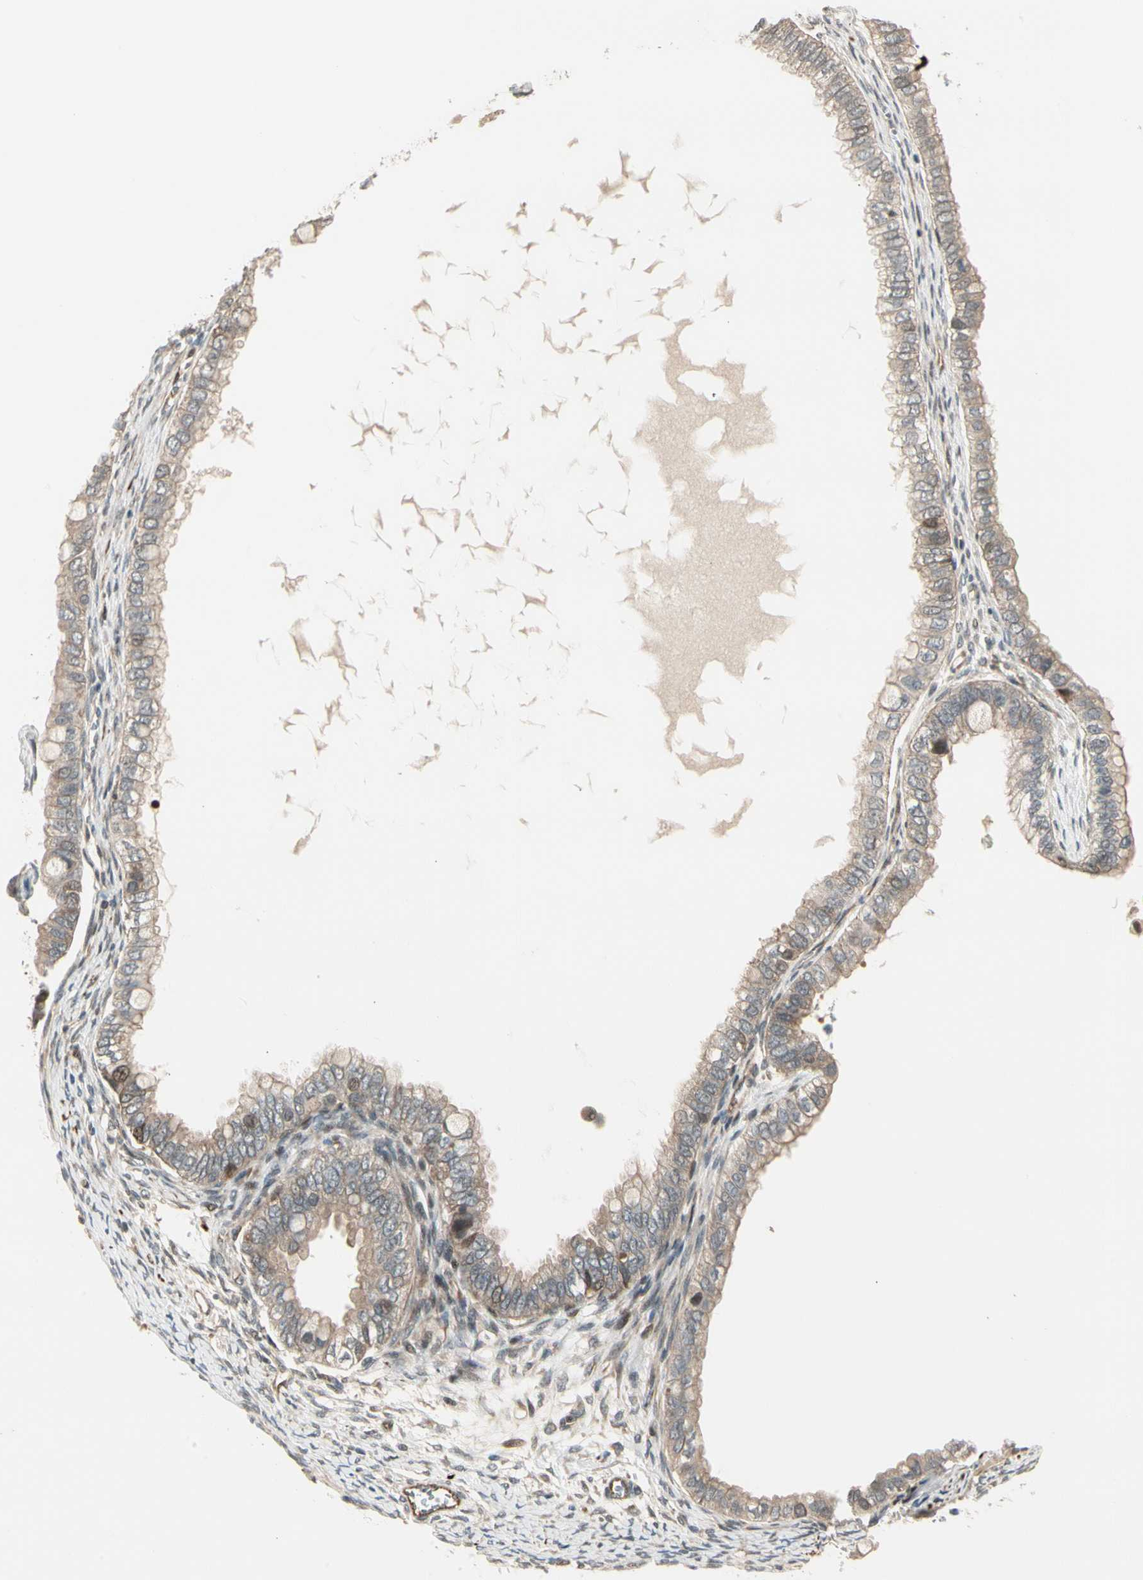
{"staining": {"intensity": "weak", "quantity": "25%-75%", "location": "cytoplasmic/membranous"}, "tissue": "ovarian cancer", "cell_type": "Tumor cells", "image_type": "cancer", "snomed": [{"axis": "morphology", "description": "Cystadenocarcinoma, mucinous, NOS"}, {"axis": "topography", "description": "Ovary"}], "caption": "IHC (DAB) staining of mucinous cystadenocarcinoma (ovarian) demonstrates weak cytoplasmic/membranous protein expression in about 25%-75% of tumor cells.", "gene": "SVBP", "patient": {"sex": "female", "age": 80}}